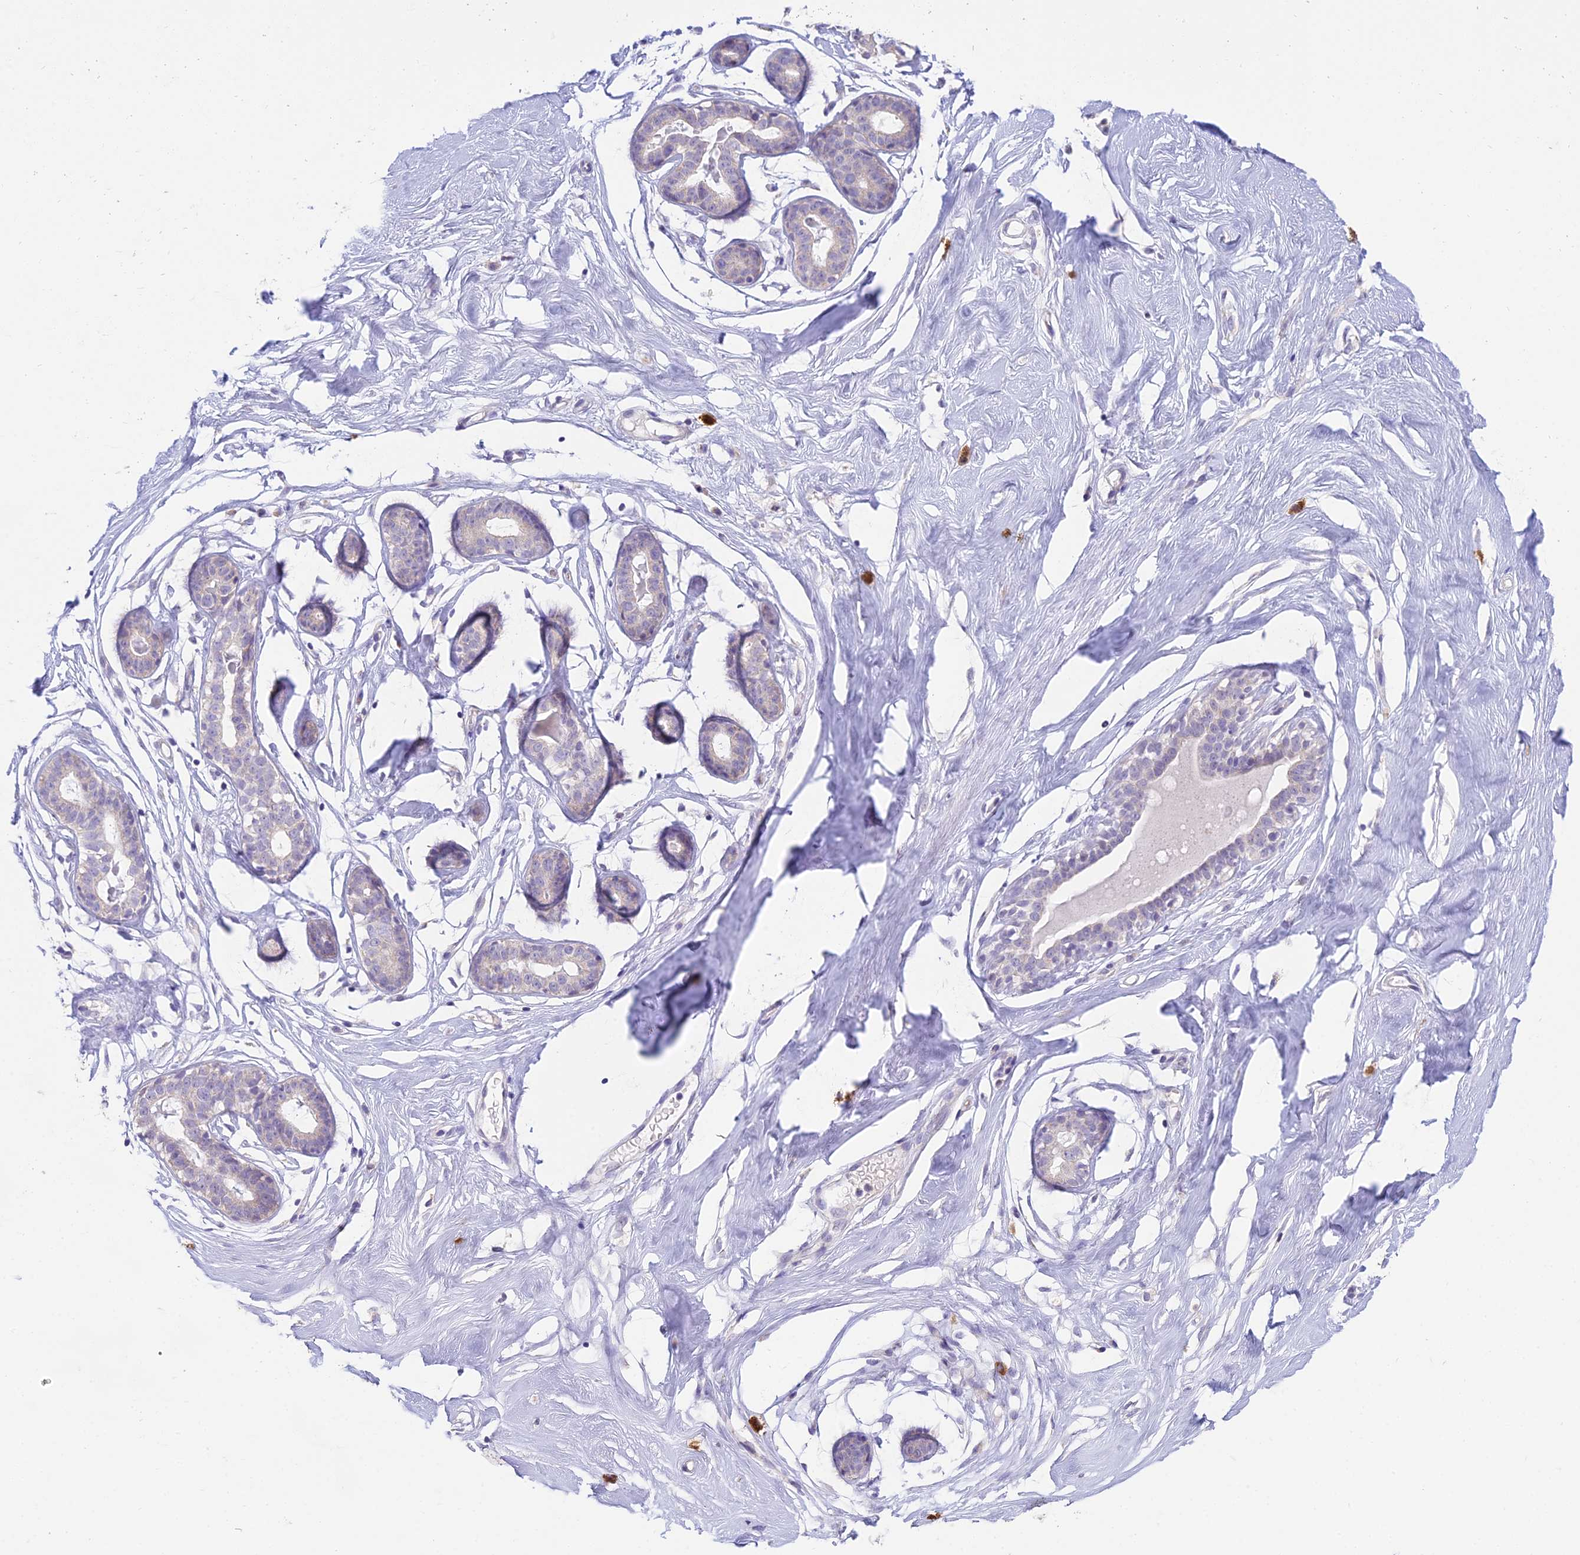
{"staining": {"intensity": "negative", "quantity": "none", "location": "none"}, "tissue": "breast", "cell_type": "Adipocytes", "image_type": "normal", "snomed": [{"axis": "morphology", "description": "Normal tissue, NOS"}, {"axis": "morphology", "description": "Adenoma, NOS"}, {"axis": "topography", "description": "Breast"}], "caption": "IHC of normal breast exhibits no expression in adipocytes.", "gene": "CFAP206", "patient": {"sex": "female", "age": 23}}